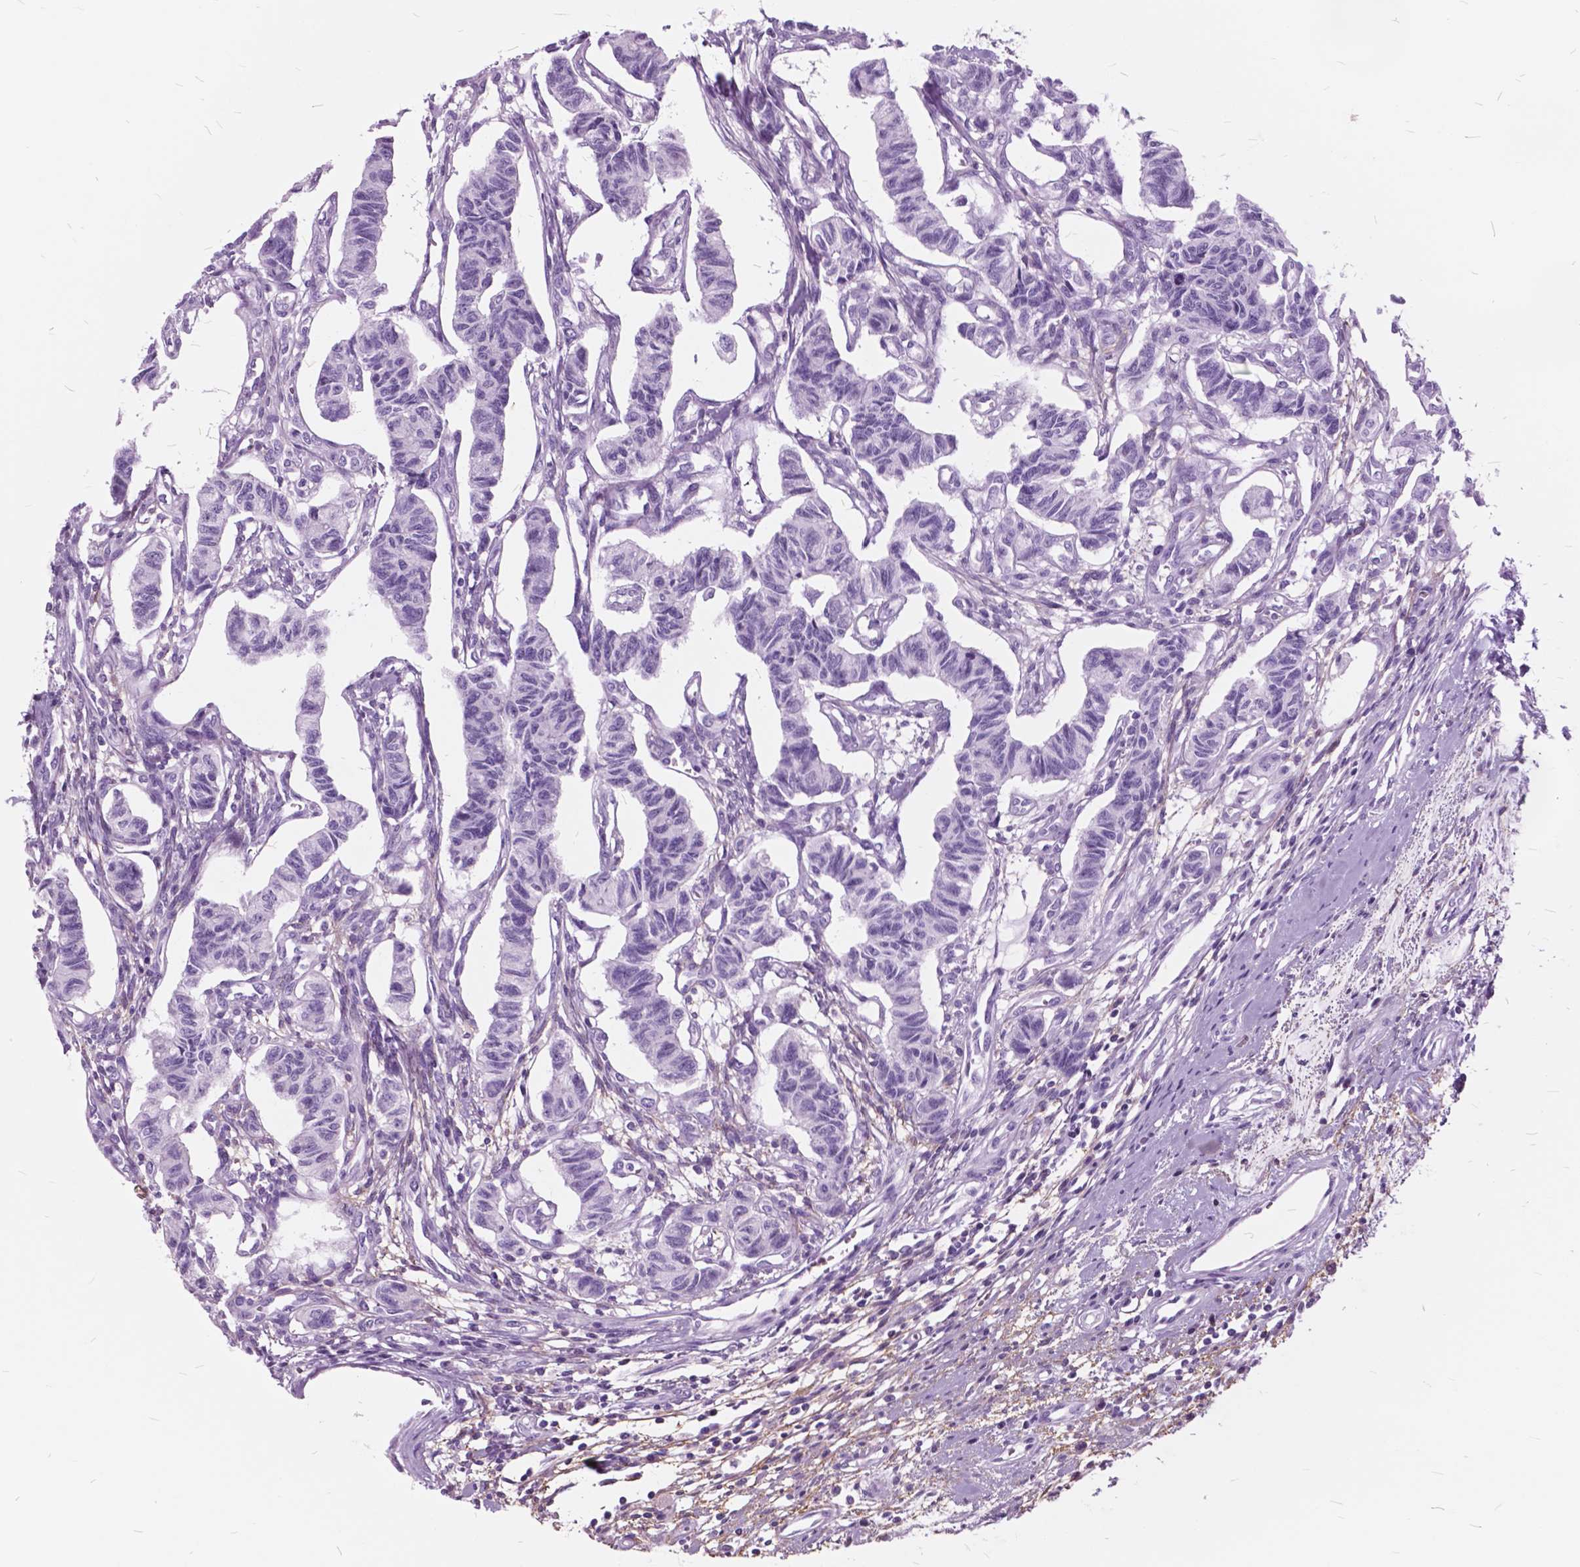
{"staining": {"intensity": "negative", "quantity": "none", "location": "none"}, "tissue": "carcinoid", "cell_type": "Tumor cells", "image_type": "cancer", "snomed": [{"axis": "morphology", "description": "Carcinoid, malignant, NOS"}, {"axis": "topography", "description": "Kidney"}], "caption": "DAB (3,3'-diaminobenzidine) immunohistochemical staining of human carcinoid shows no significant positivity in tumor cells. Brightfield microscopy of immunohistochemistry (IHC) stained with DAB (brown) and hematoxylin (blue), captured at high magnification.", "gene": "GDF9", "patient": {"sex": "female", "age": 41}}